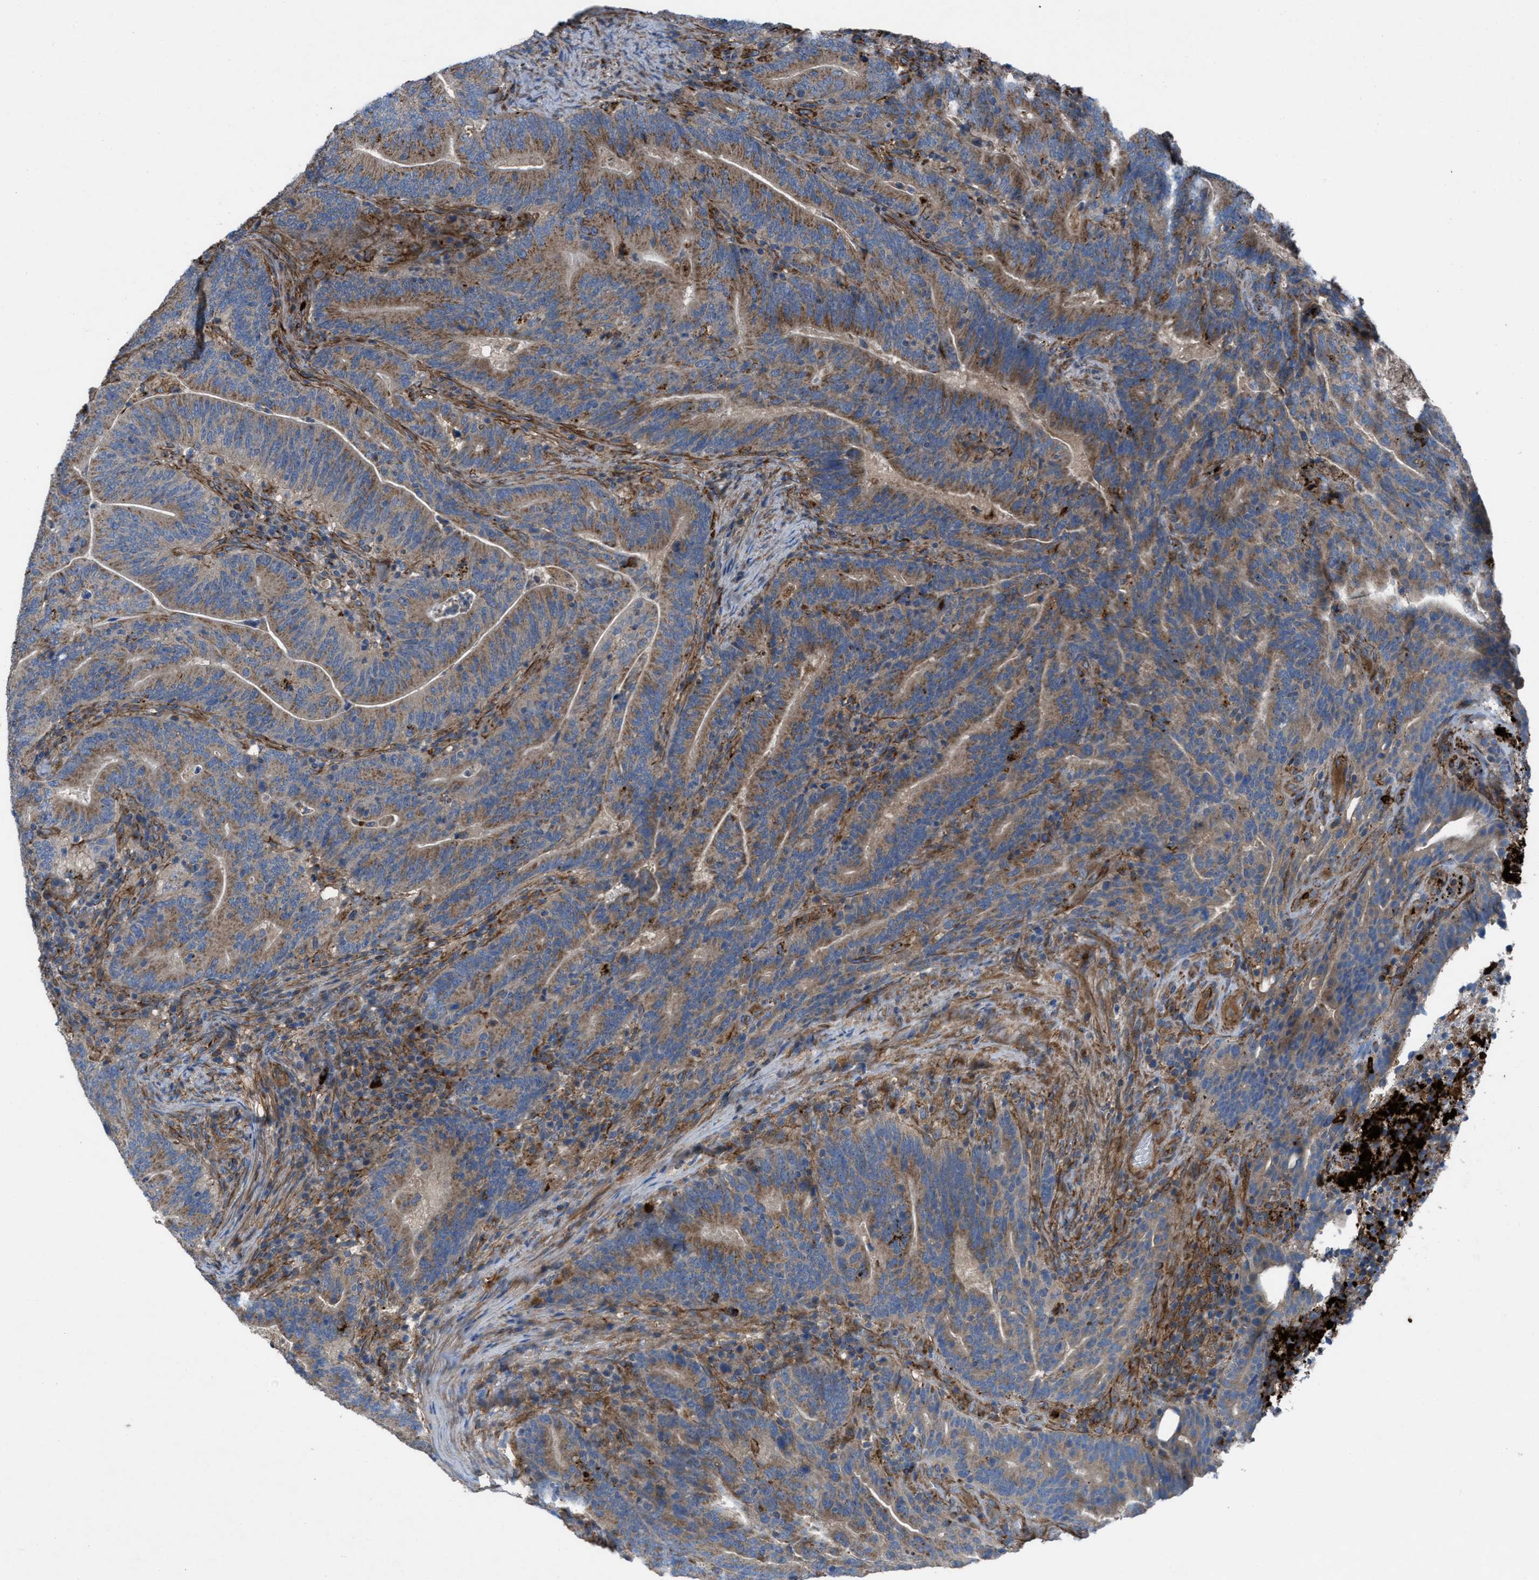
{"staining": {"intensity": "moderate", "quantity": ">75%", "location": "cytoplasmic/membranous"}, "tissue": "colorectal cancer", "cell_type": "Tumor cells", "image_type": "cancer", "snomed": [{"axis": "morphology", "description": "Adenocarcinoma, NOS"}, {"axis": "topography", "description": "Colon"}], "caption": "Colorectal cancer (adenocarcinoma) stained with DAB (3,3'-diaminobenzidine) IHC displays medium levels of moderate cytoplasmic/membranous staining in about >75% of tumor cells.", "gene": "SLC6A9", "patient": {"sex": "female", "age": 66}}